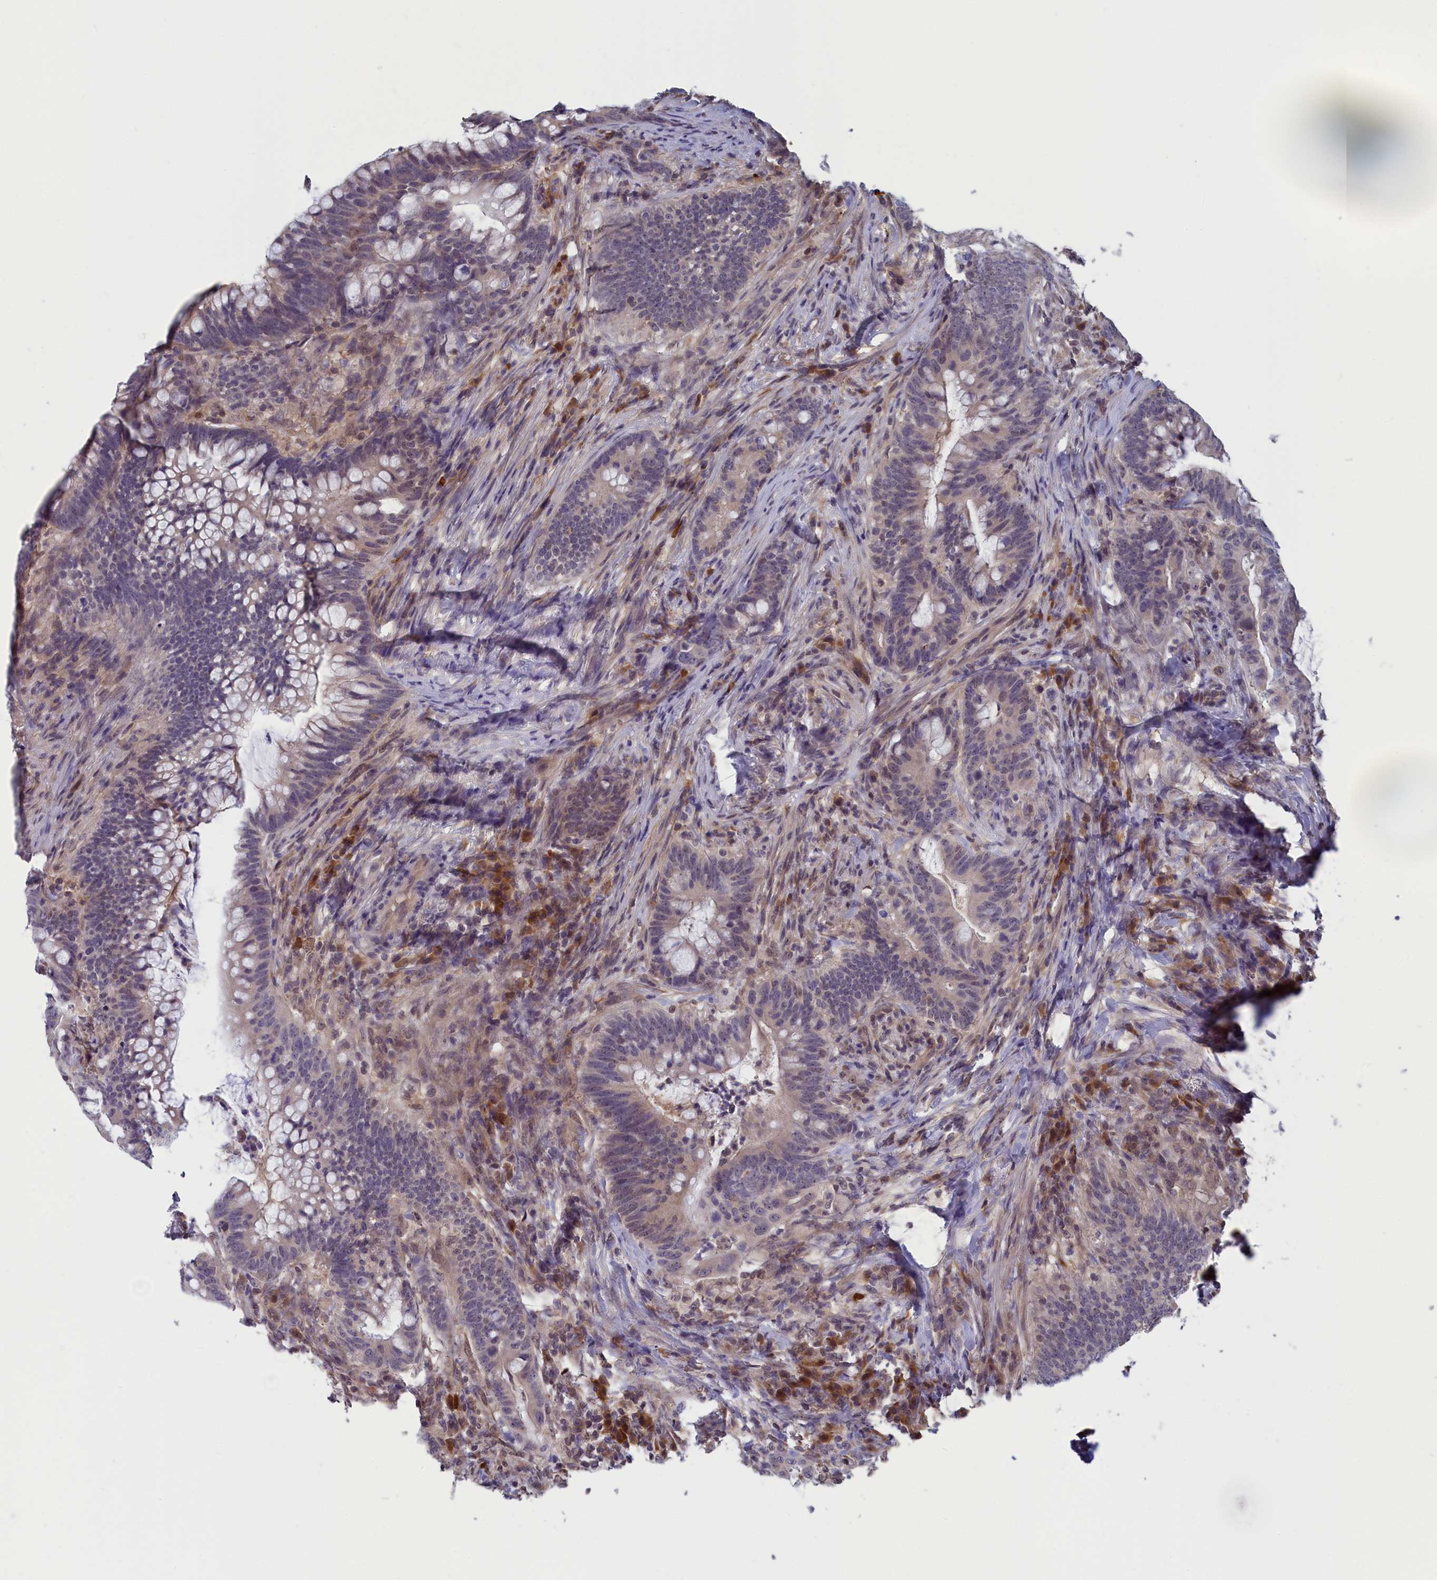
{"staining": {"intensity": "negative", "quantity": "none", "location": "none"}, "tissue": "colorectal cancer", "cell_type": "Tumor cells", "image_type": "cancer", "snomed": [{"axis": "morphology", "description": "Adenocarcinoma, NOS"}, {"axis": "topography", "description": "Colon"}], "caption": "Immunohistochemistry (IHC) of adenocarcinoma (colorectal) shows no positivity in tumor cells. (DAB immunohistochemistry visualized using brightfield microscopy, high magnification).", "gene": "MRI1", "patient": {"sex": "female", "age": 66}}